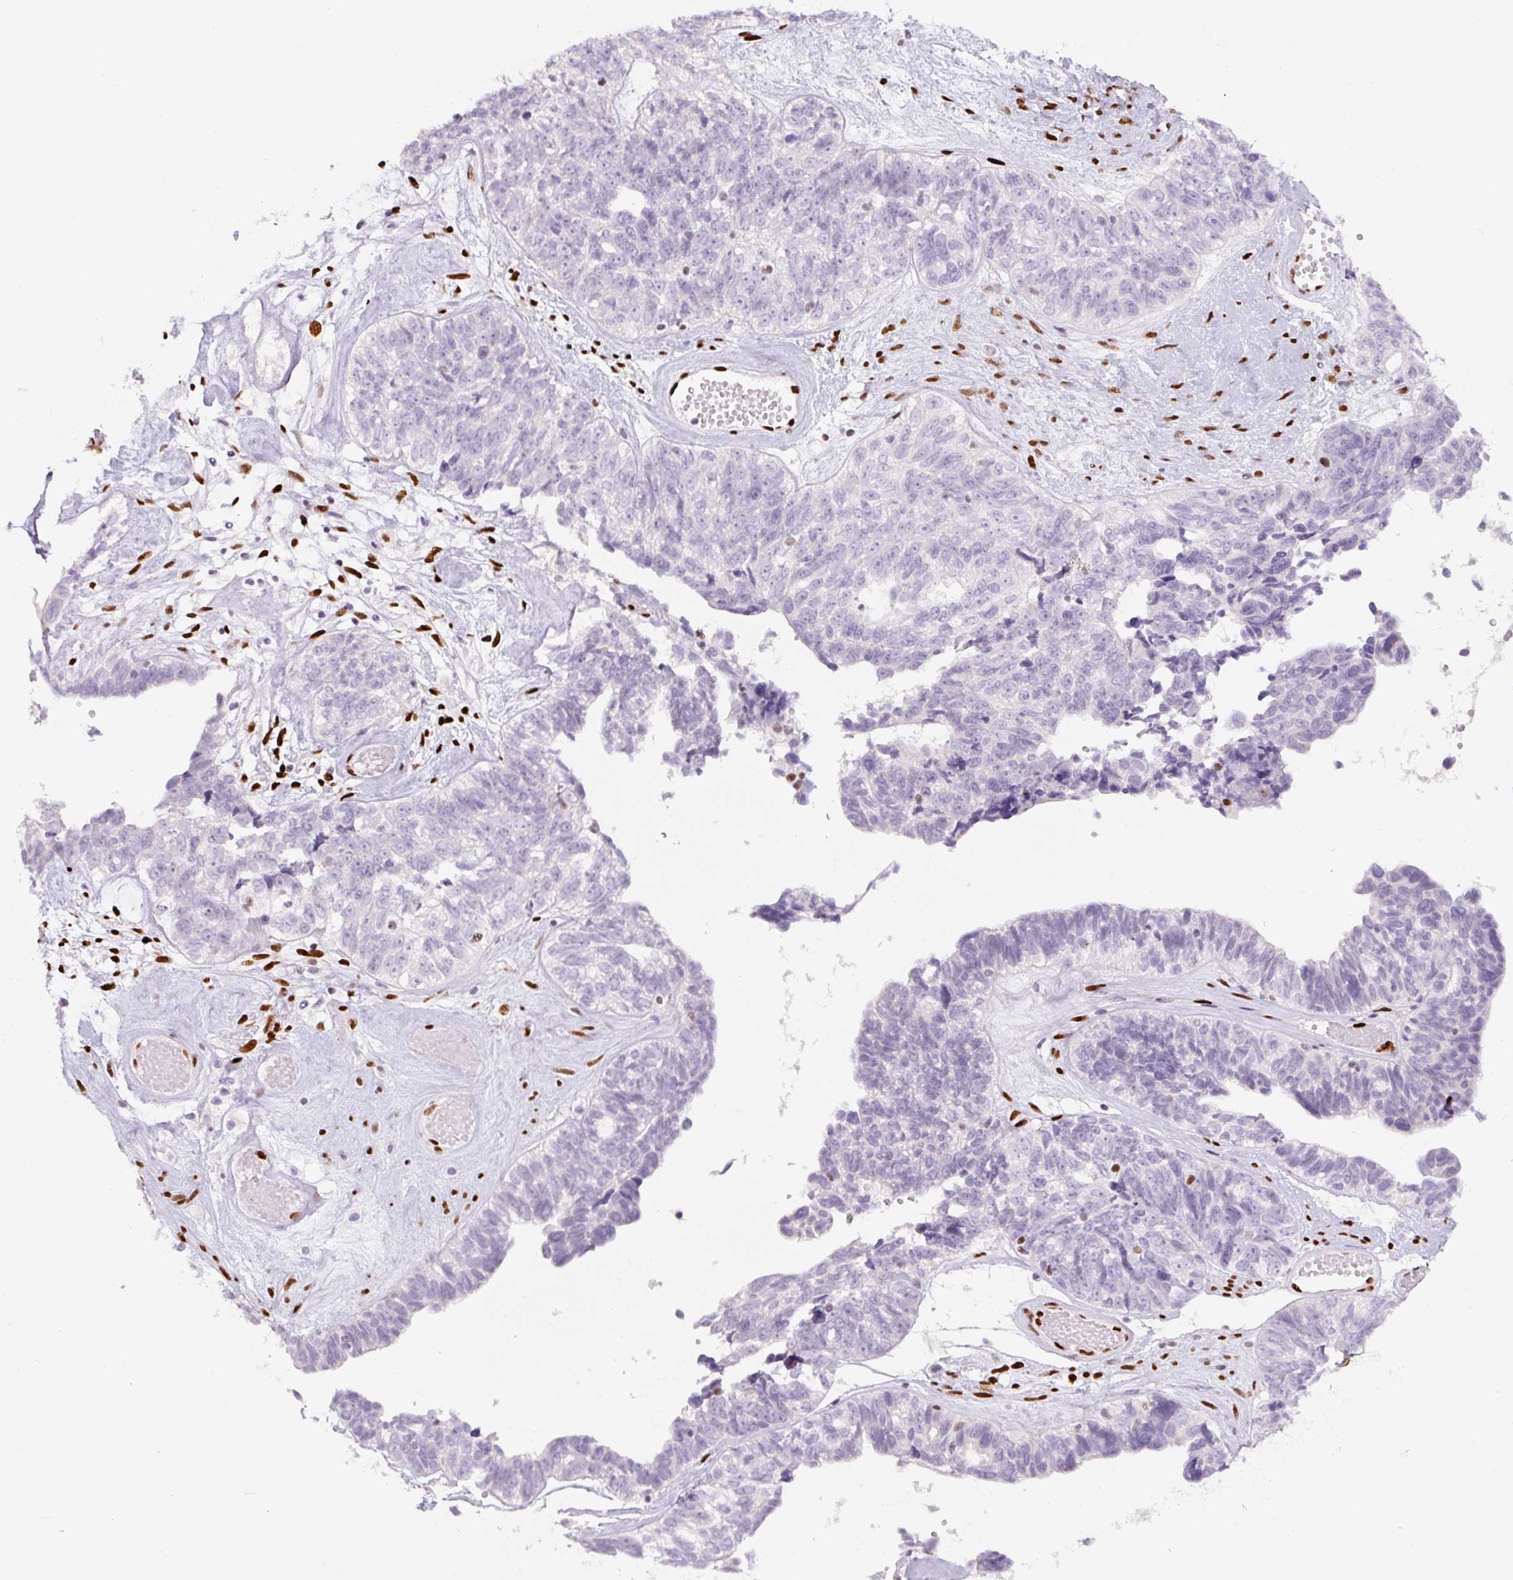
{"staining": {"intensity": "negative", "quantity": "none", "location": "none"}, "tissue": "ovarian cancer", "cell_type": "Tumor cells", "image_type": "cancer", "snomed": [{"axis": "morphology", "description": "Cystadenocarcinoma, serous, NOS"}, {"axis": "topography", "description": "Ovary"}], "caption": "Ovarian cancer (serous cystadenocarcinoma) stained for a protein using immunohistochemistry exhibits no positivity tumor cells.", "gene": "ZEB1", "patient": {"sex": "female", "age": 79}}